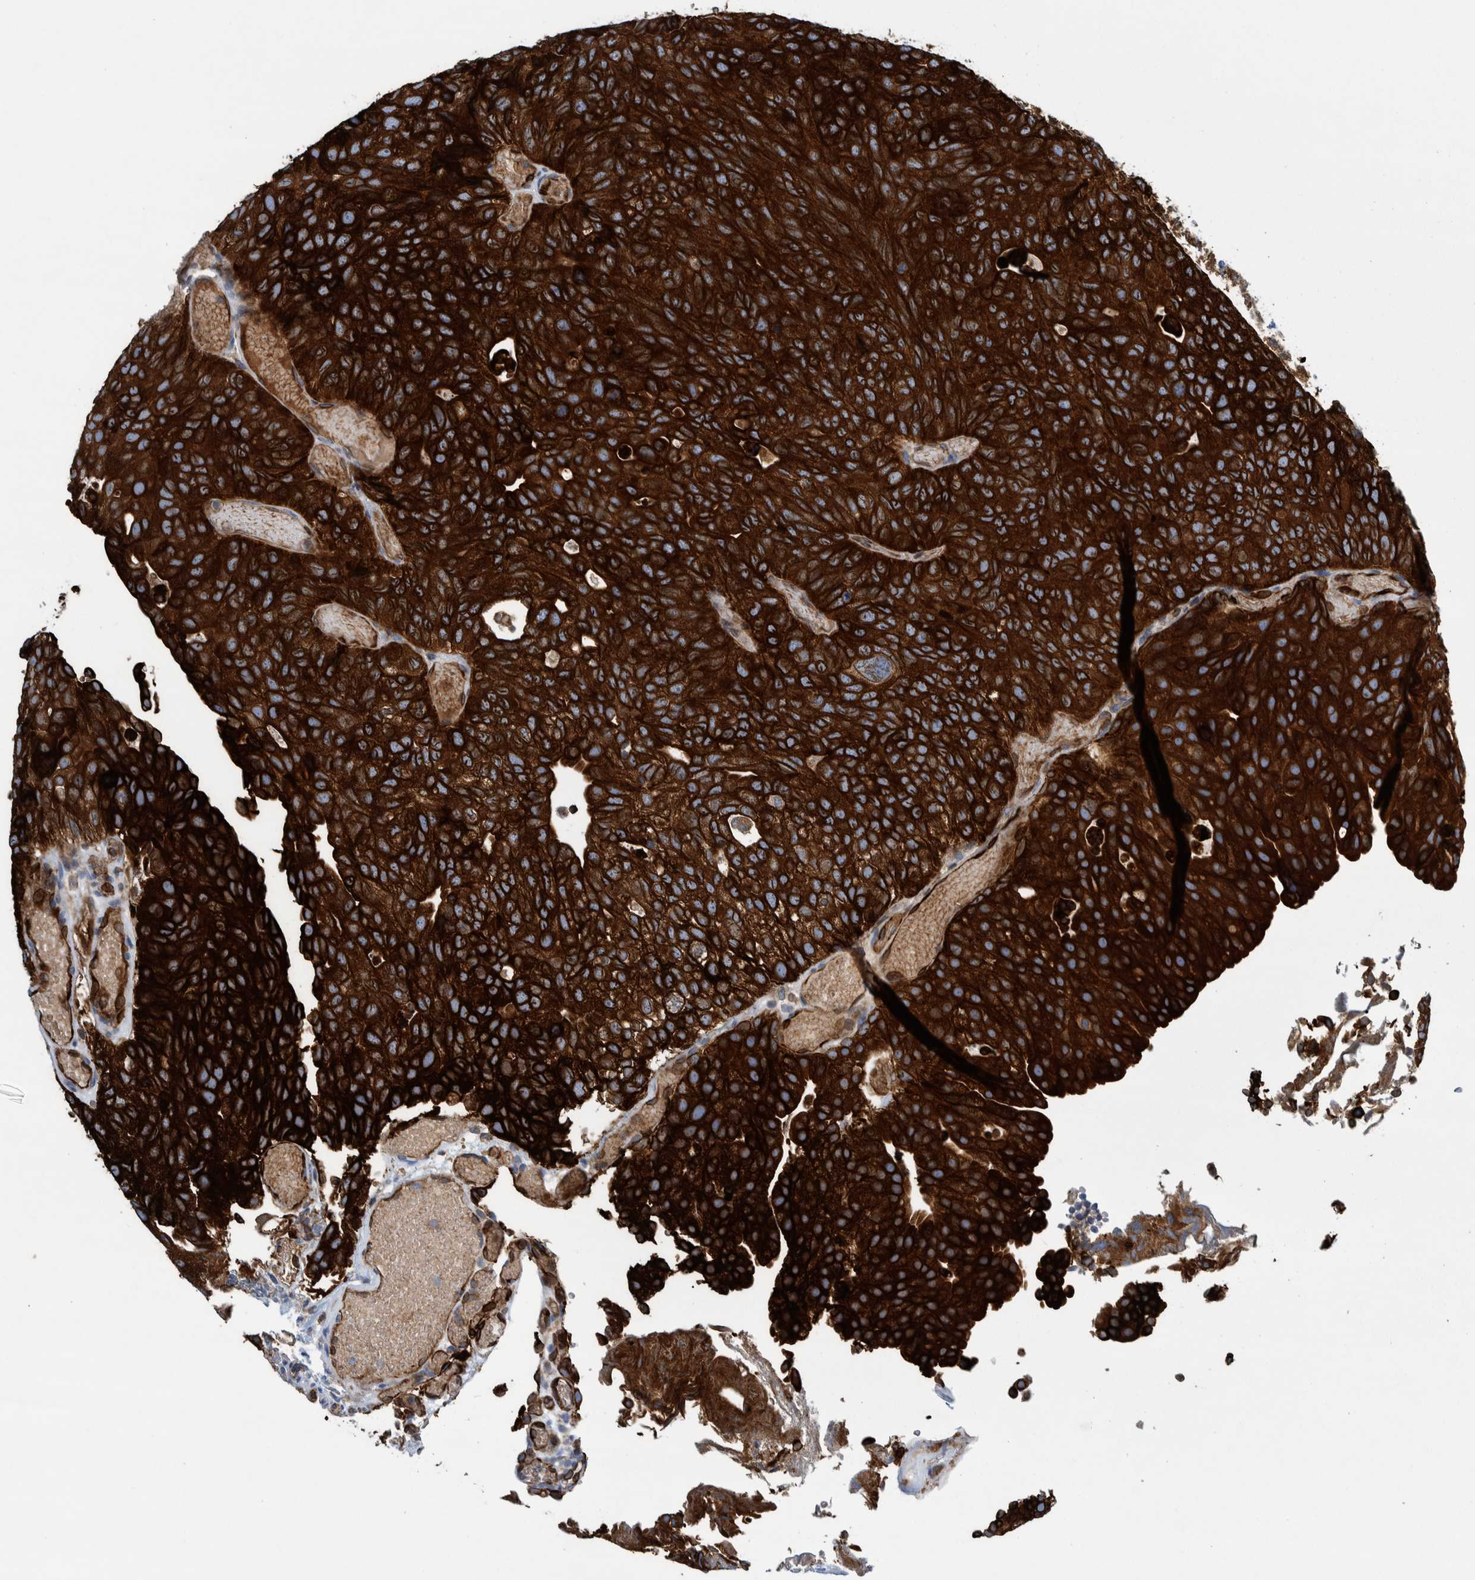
{"staining": {"intensity": "strong", "quantity": ">75%", "location": "cytoplasmic/membranous"}, "tissue": "urothelial cancer", "cell_type": "Tumor cells", "image_type": "cancer", "snomed": [{"axis": "morphology", "description": "Urothelial carcinoma, Low grade"}, {"axis": "topography", "description": "Urinary bladder"}], "caption": "High-power microscopy captured an immunohistochemistry histopathology image of urothelial carcinoma (low-grade), revealing strong cytoplasmic/membranous expression in about >75% of tumor cells. (IHC, brightfield microscopy, high magnification).", "gene": "THEM6", "patient": {"sex": "male", "age": 78}}